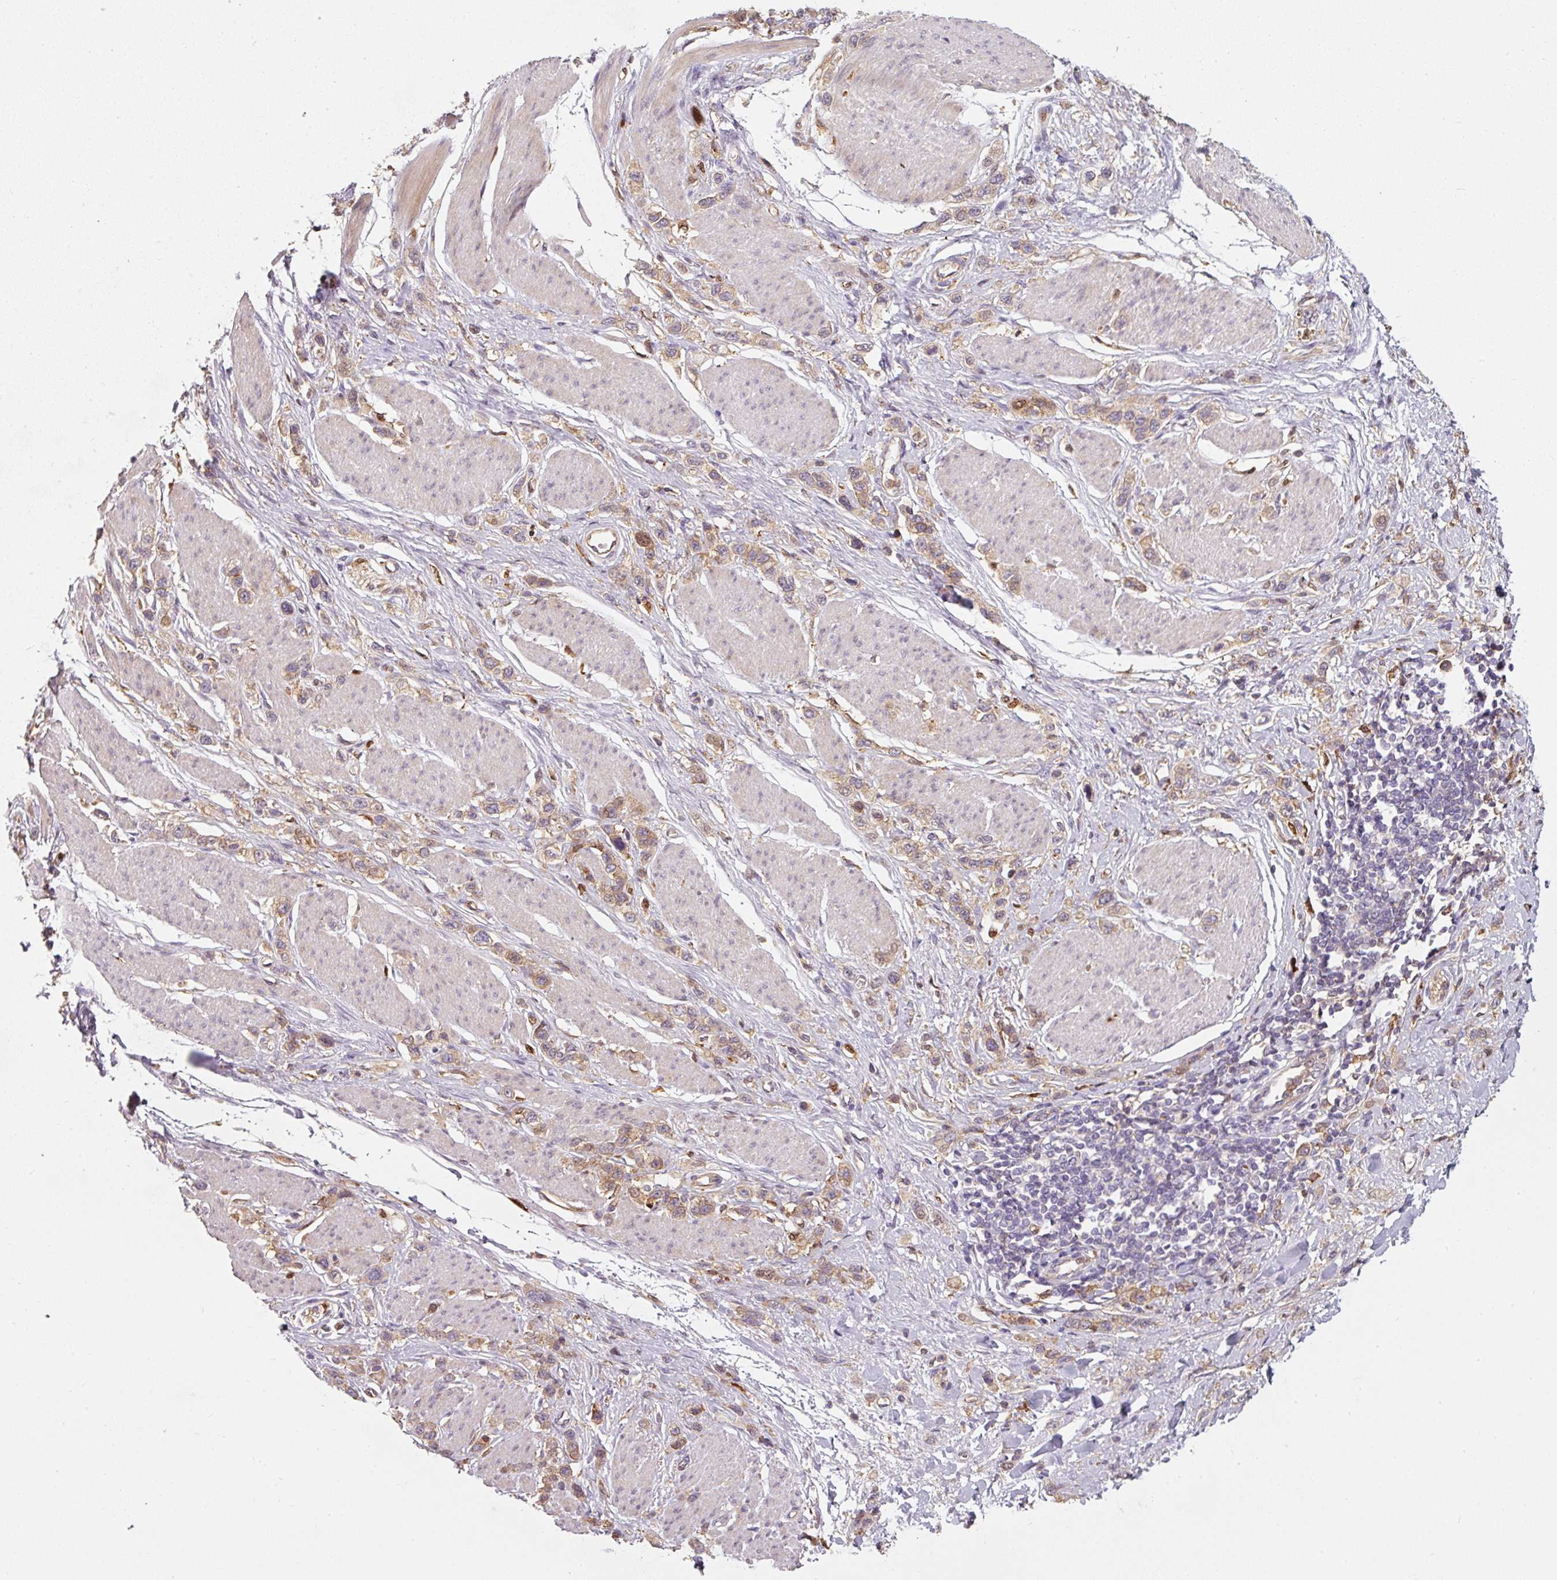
{"staining": {"intensity": "weak", "quantity": ">75%", "location": "cytoplasmic/membranous"}, "tissue": "stomach cancer", "cell_type": "Tumor cells", "image_type": "cancer", "snomed": [{"axis": "morphology", "description": "Adenocarcinoma, NOS"}, {"axis": "topography", "description": "Stomach"}], "caption": "Tumor cells display weak cytoplasmic/membranous positivity in approximately >75% of cells in stomach adenocarcinoma. (Stains: DAB (3,3'-diaminobenzidine) in brown, nuclei in blue, Microscopy: brightfield microscopy at high magnification).", "gene": "IQGAP2", "patient": {"sex": "female", "age": 65}}